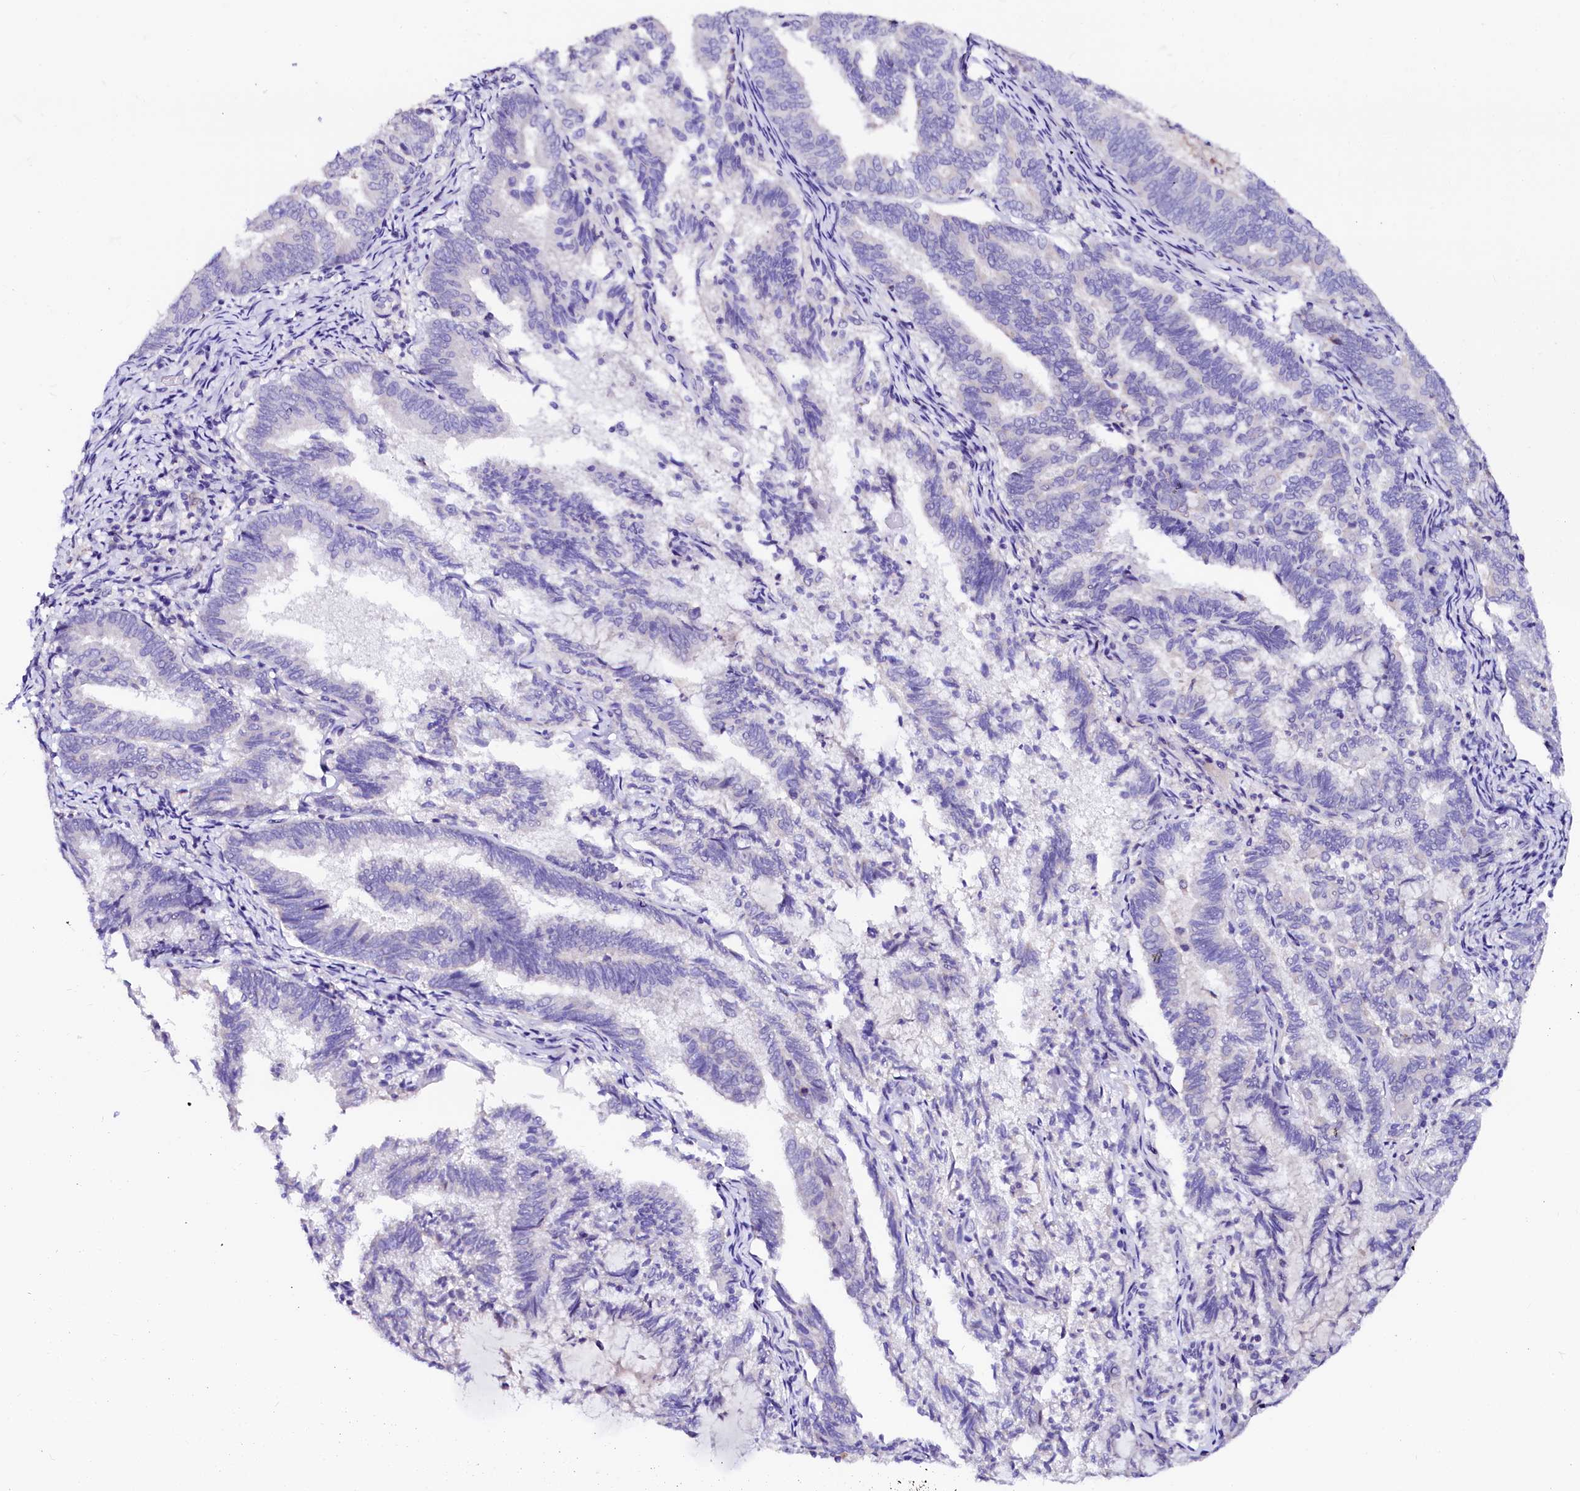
{"staining": {"intensity": "negative", "quantity": "none", "location": "none"}, "tissue": "endometrial cancer", "cell_type": "Tumor cells", "image_type": "cancer", "snomed": [{"axis": "morphology", "description": "Adenocarcinoma, NOS"}, {"axis": "topography", "description": "Endometrium"}], "caption": "Protein analysis of endometrial adenocarcinoma displays no significant positivity in tumor cells.", "gene": "NALF1", "patient": {"sex": "female", "age": 80}}